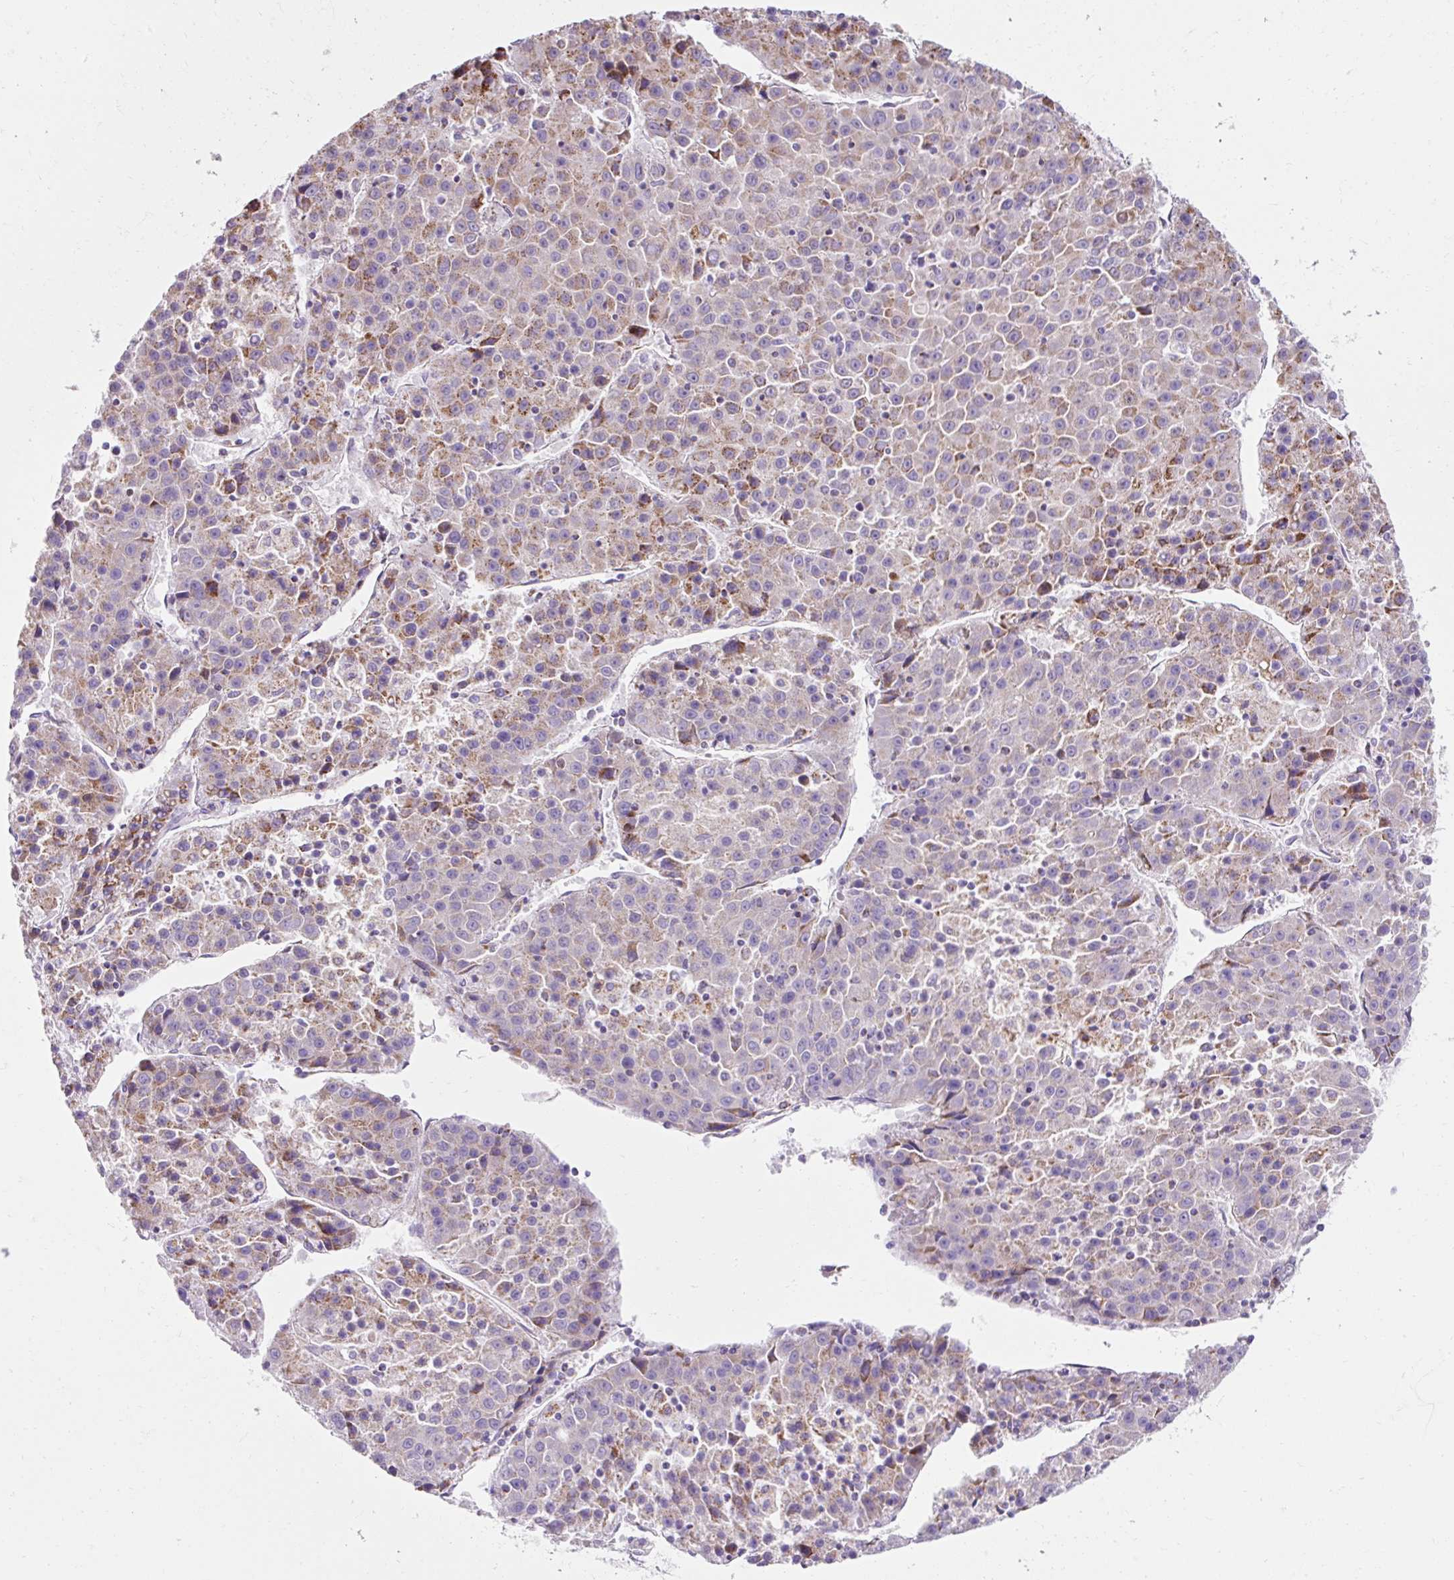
{"staining": {"intensity": "weak", "quantity": "25%-75%", "location": "cytoplasmic/membranous"}, "tissue": "liver cancer", "cell_type": "Tumor cells", "image_type": "cancer", "snomed": [{"axis": "morphology", "description": "Carcinoma, Hepatocellular, NOS"}, {"axis": "topography", "description": "Liver"}], "caption": "The micrograph demonstrates a brown stain indicating the presence of a protein in the cytoplasmic/membranous of tumor cells in liver cancer (hepatocellular carcinoma).", "gene": "PLPP2", "patient": {"sex": "female", "age": 53}}